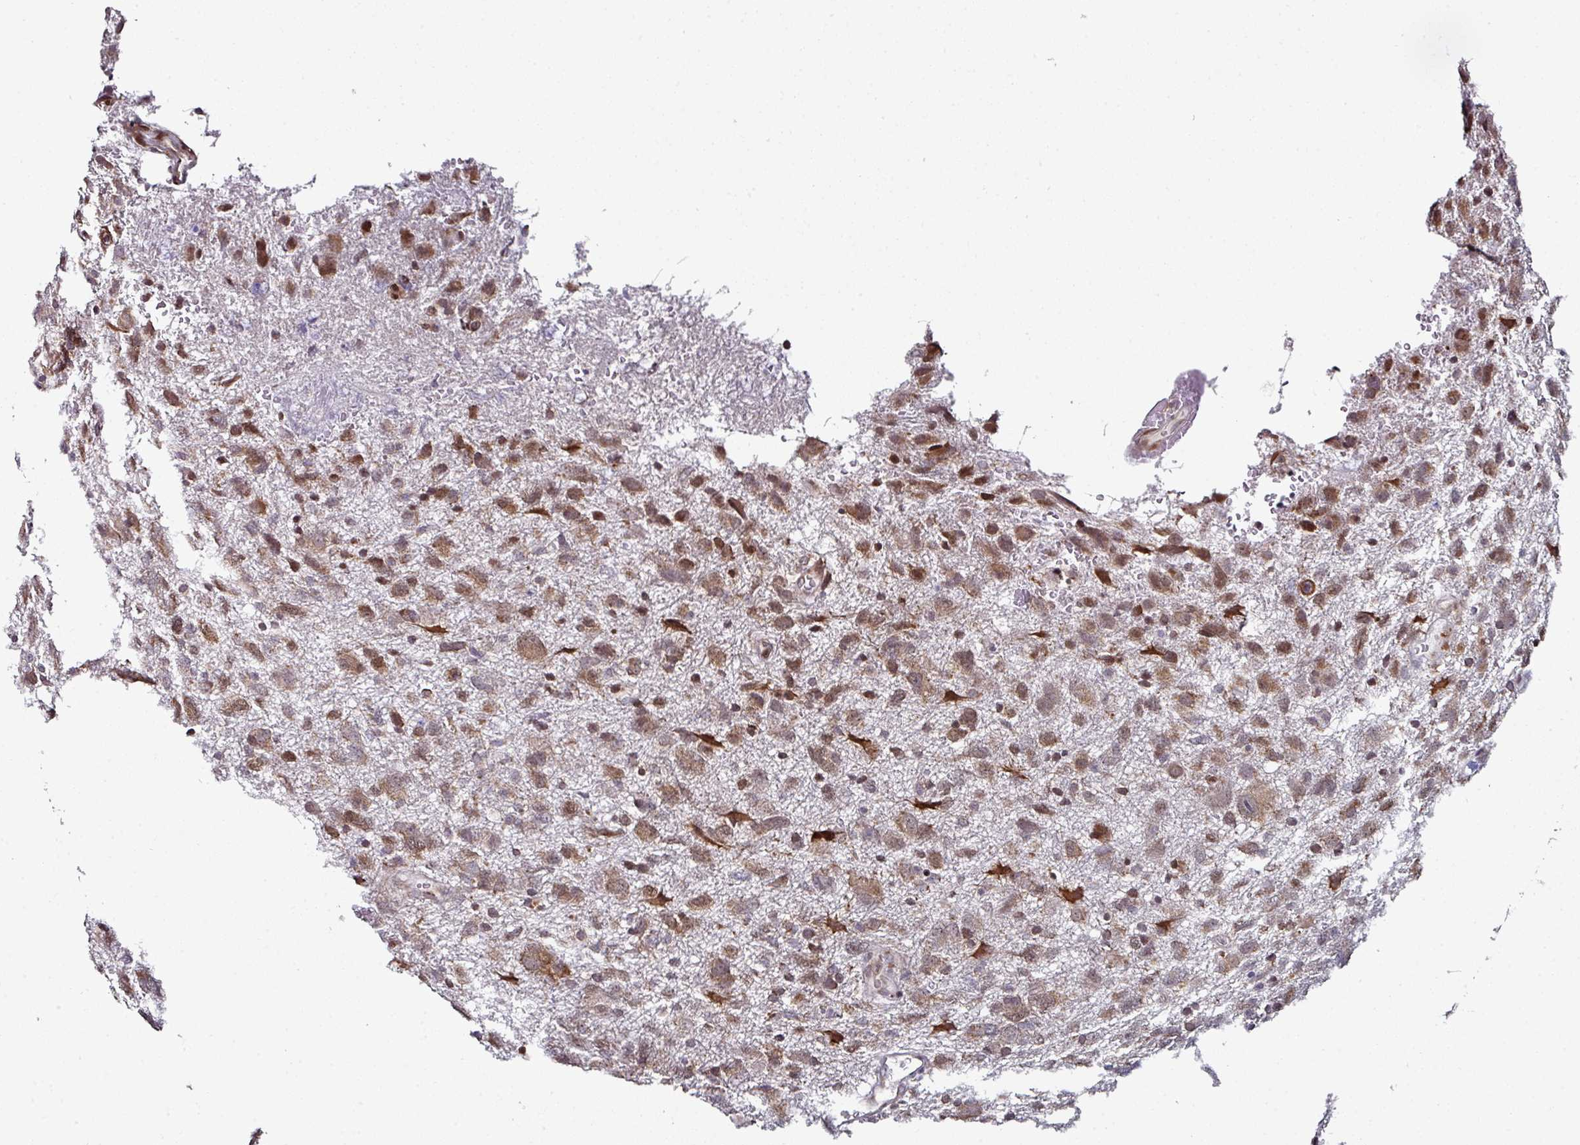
{"staining": {"intensity": "moderate", "quantity": ">75%", "location": "cytoplasmic/membranous,nuclear"}, "tissue": "glioma", "cell_type": "Tumor cells", "image_type": "cancer", "snomed": [{"axis": "morphology", "description": "Glioma, malignant, High grade"}, {"axis": "topography", "description": "Brain"}], "caption": "Tumor cells reveal medium levels of moderate cytoplasmic/membranous and nuclear positivity in about >75% of cells in human high-grade glioma (malignant). (brown staining indicates protein expression, while blue staining denotes nuclei).", "gene": "APOLD1", "patient": {"sex": "male", "age": 61}}